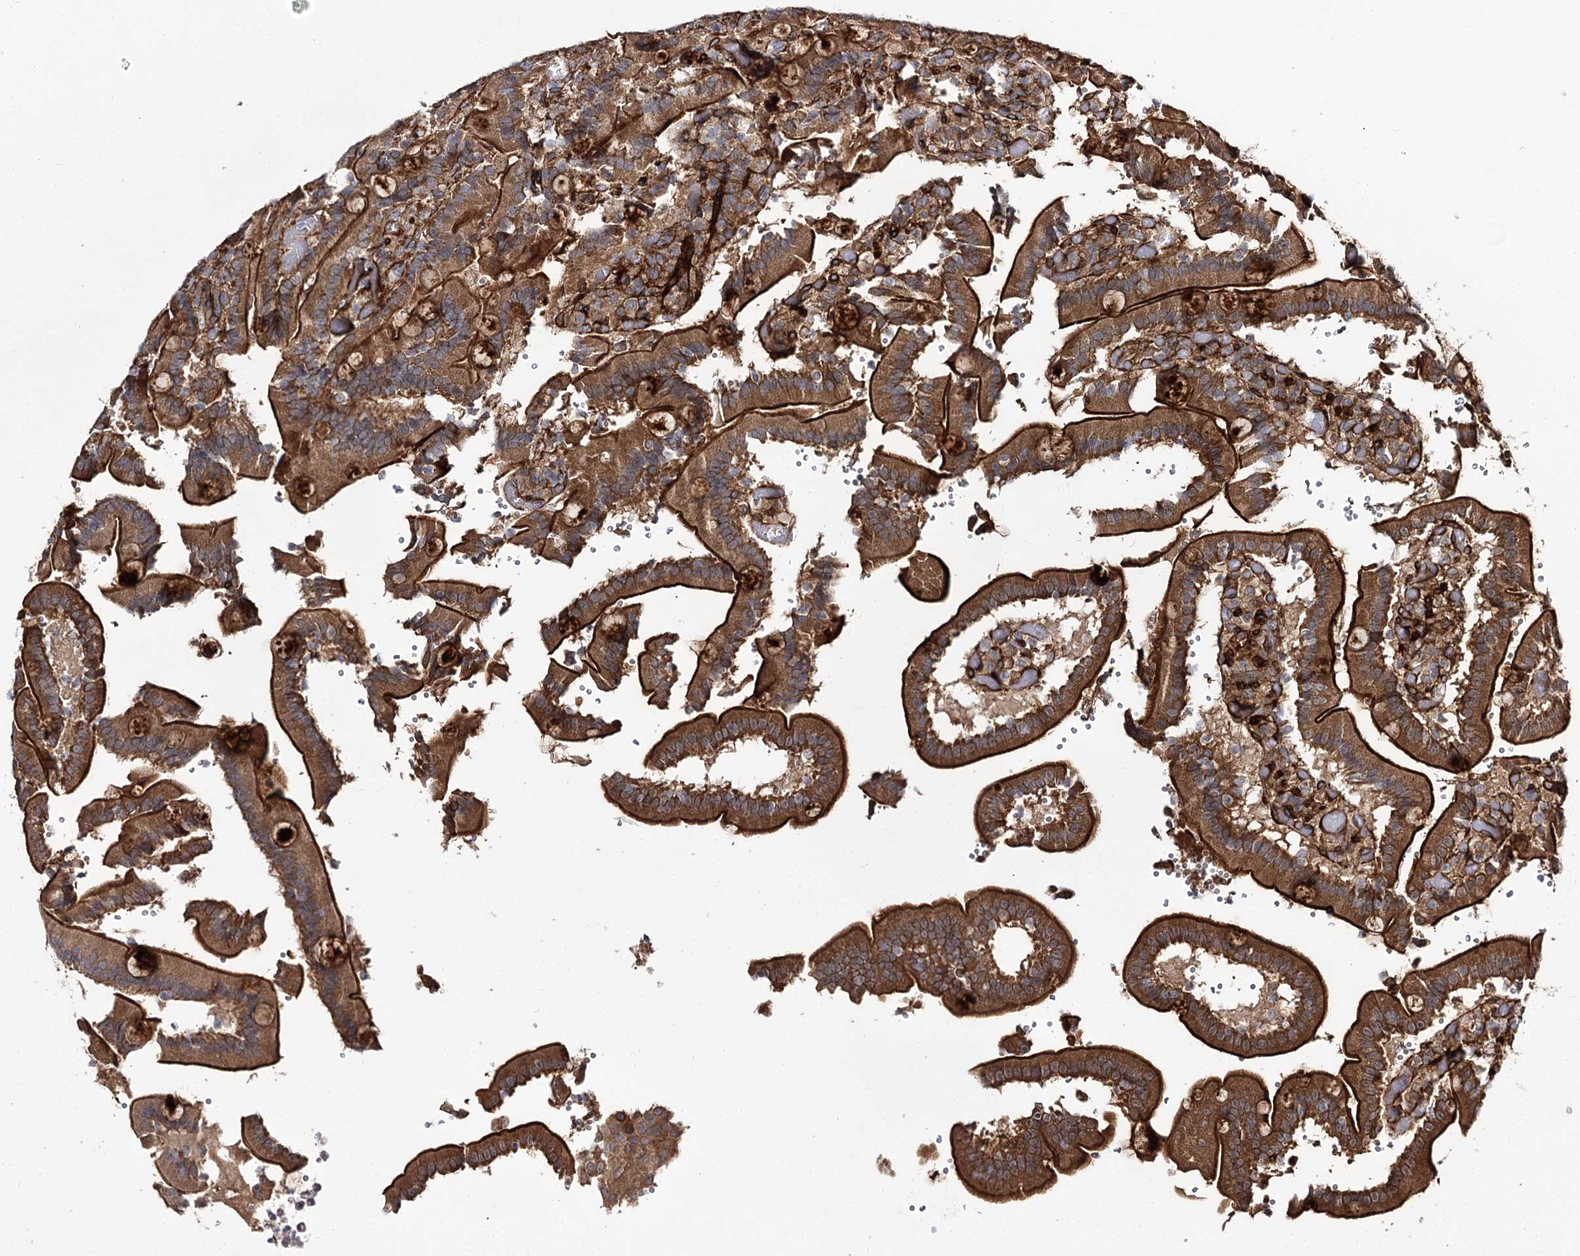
{"staining": {"intensity": "strong", "quantity": ">75%", "location": "cytoplasmic/membranous"}, "tissue": "duodenum", "cell_type": "Glandular cells", "image_type": "normal", "snomed": [{"axis": "morphology", "description": "Normal tissue, NOS"}, {"axis": "topography", "description": "Duodenum"}], "caption": "This micrograph reveals immunohistochemistry (IHC) staining of benign human duodenum, with high strong cytoplasmic/membranous expression in about >75% of glandular cells.", "gene": "MYO1C", "patient": {"sex": "female", "age": 62}}